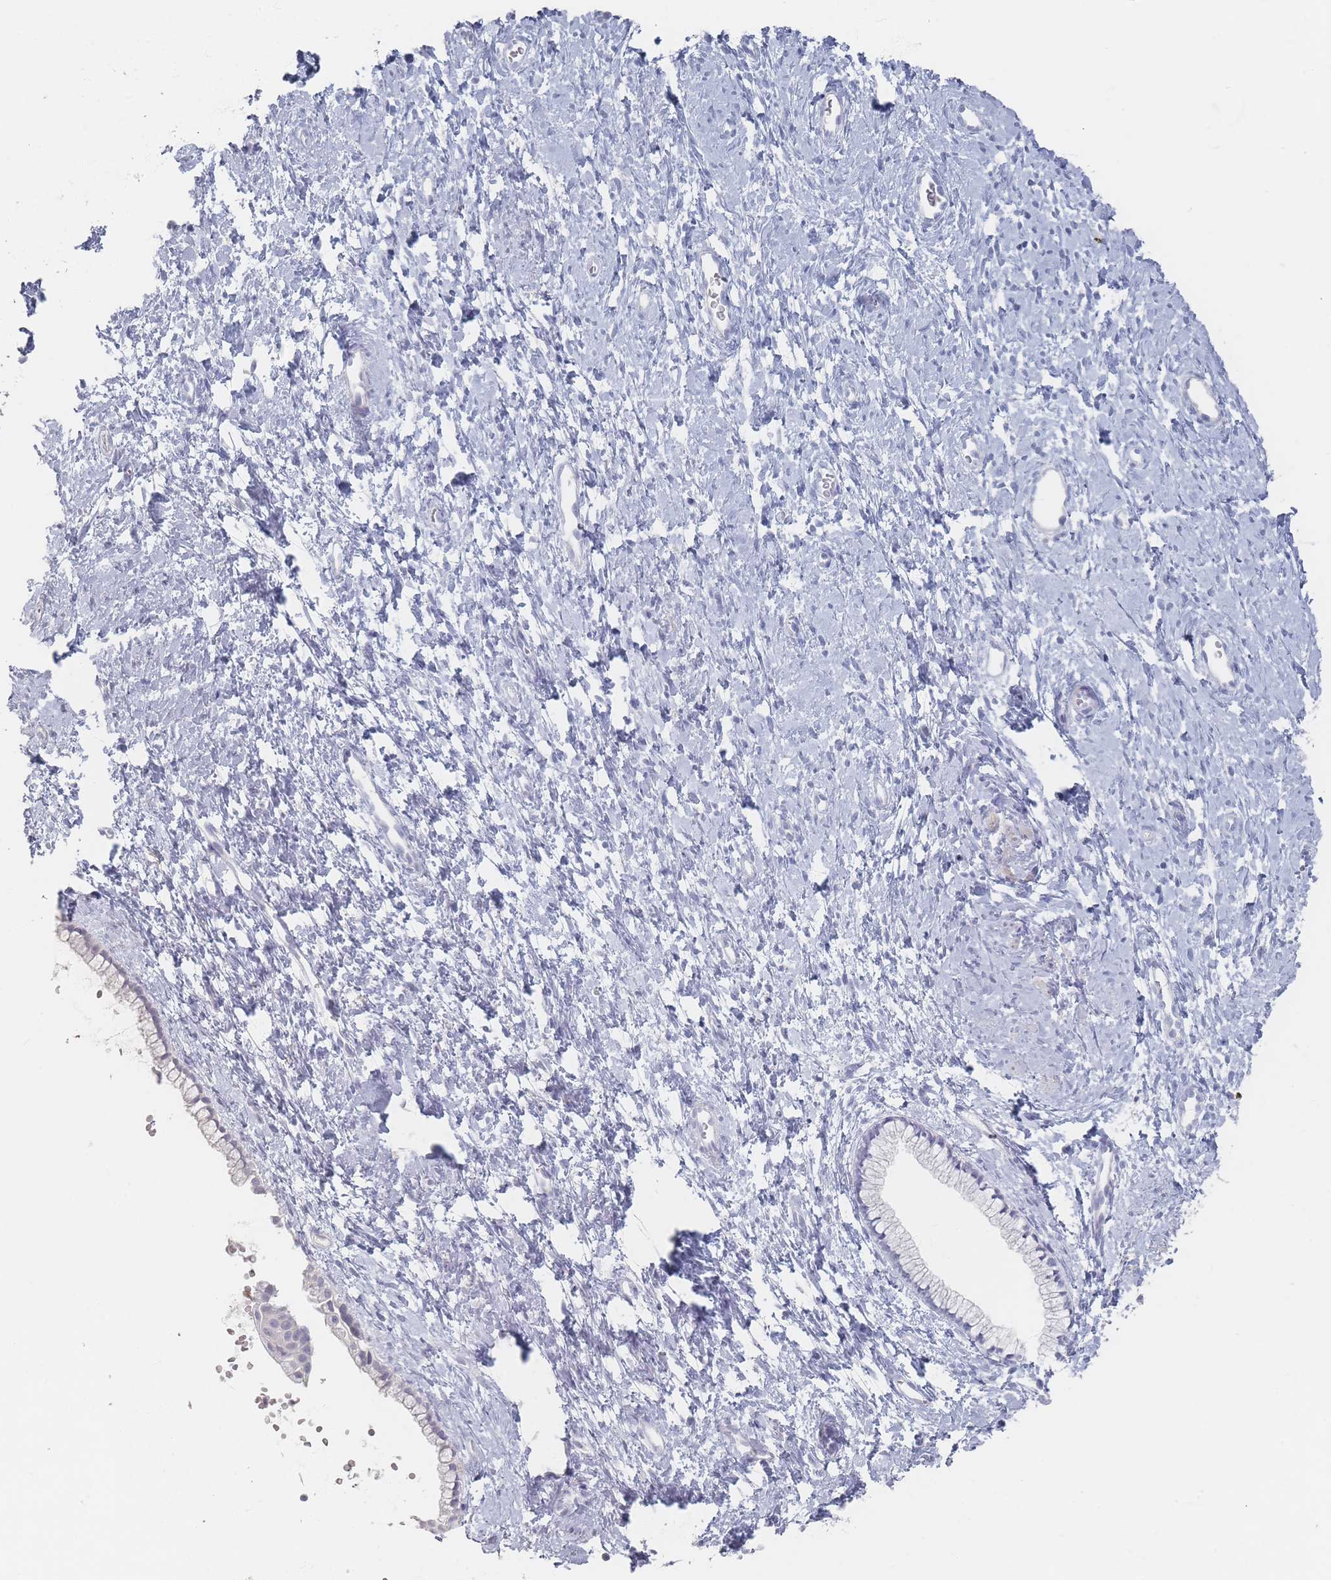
{"staining": {"intensity": "negative", "quantity": "none", "location": "none"}, "tissue": "cervix", "cell_type": "Glandular cells", "image_type": "normal", "snomed": [{"axis": "morphology", "description": "Normal tissue, NOS"}, {"axis": "topography", "description": "Cervix"}], "caption": "Immunohistochemical staining of benign human cervix reveals no significant positivity in glandular cells.", "gene": "CD37", "patient": {"sex": "female", "age": 57}}